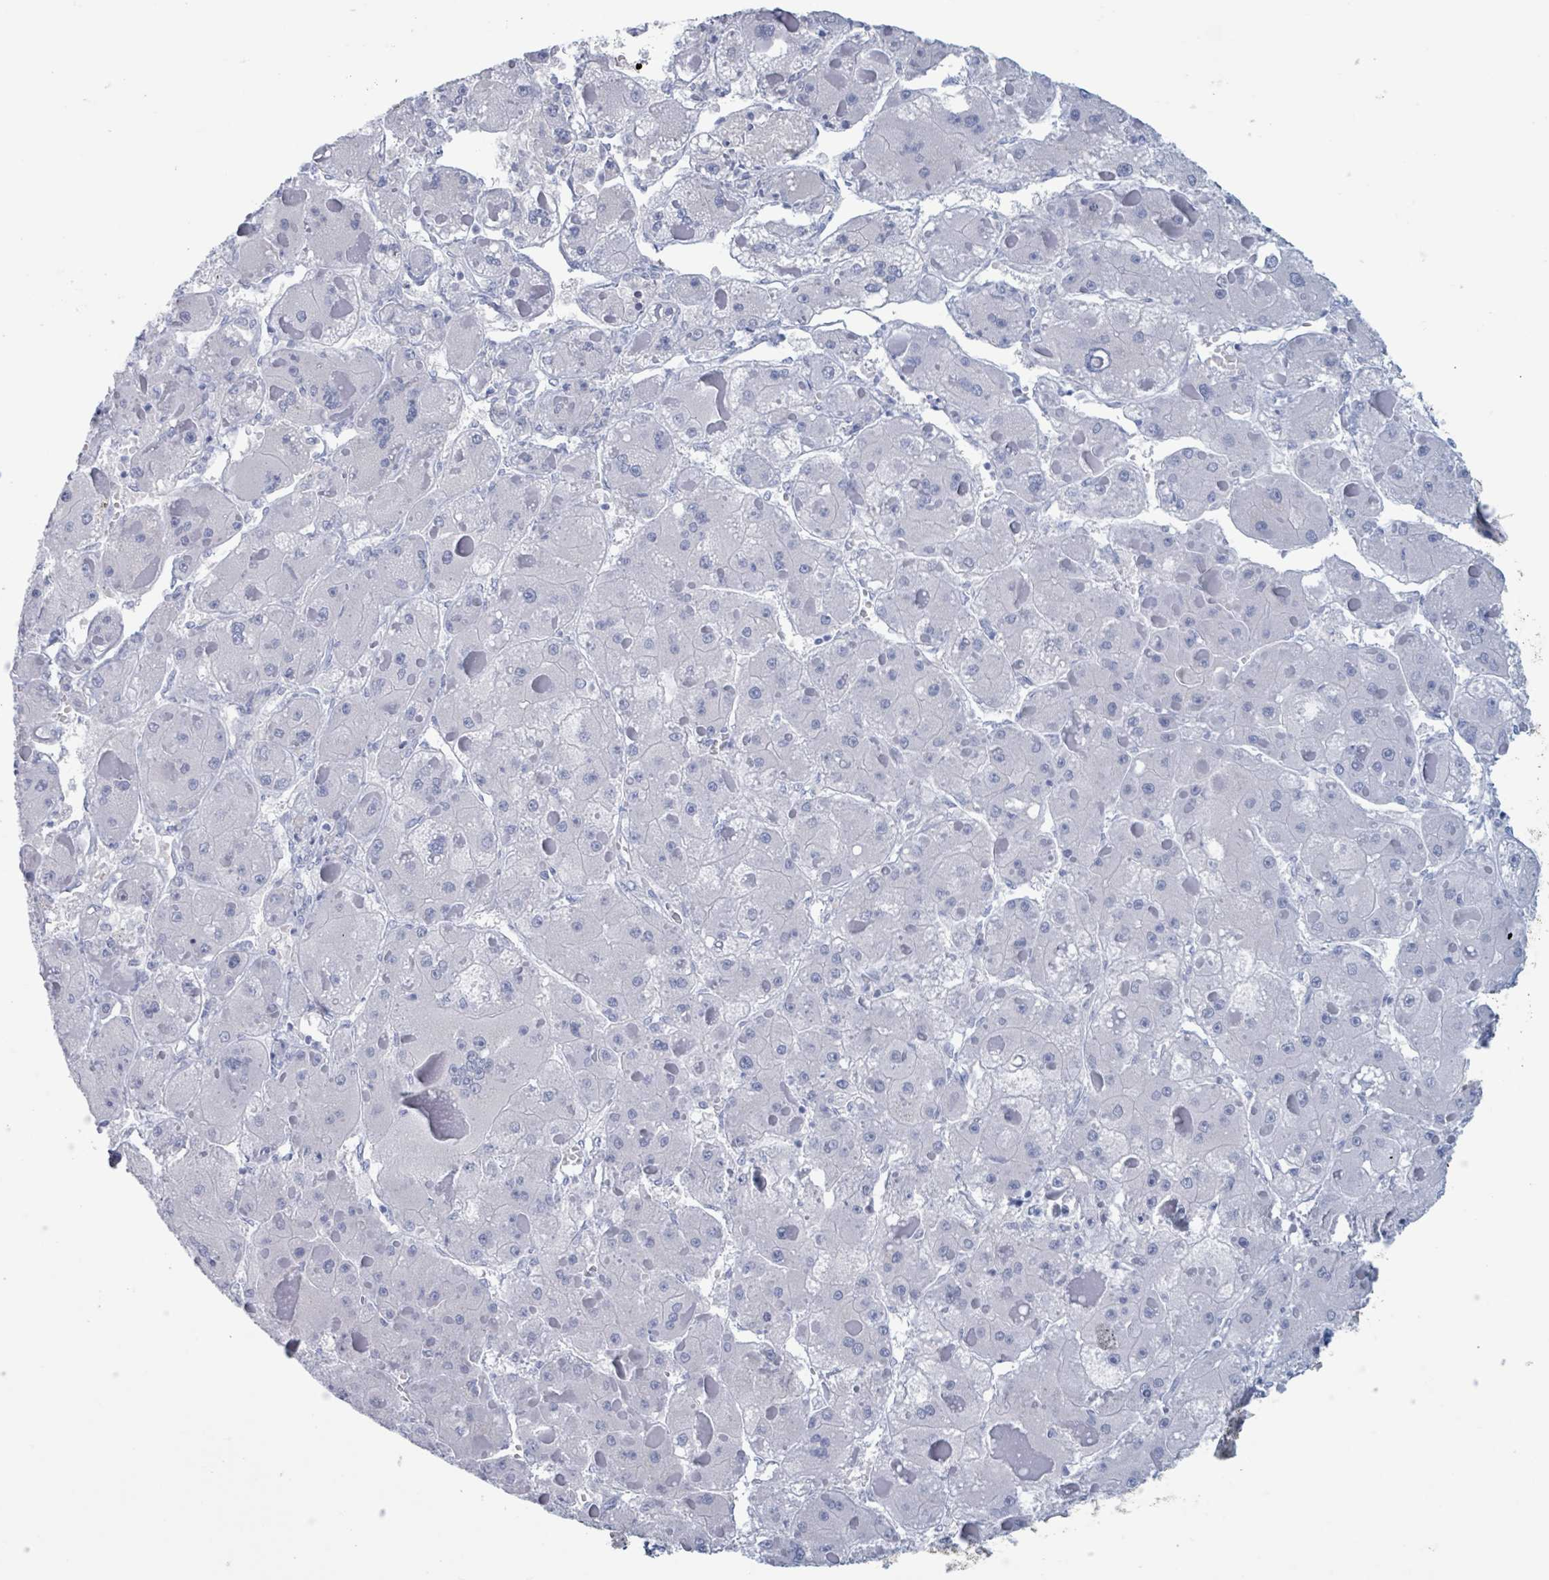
{"staining": {"intensity": "negative", "quantity": "none", "location": "none"}, "tissue": "liver cancer", "cell_type": "Tumor cells", "image_type": "cancer", "snomed": [{"axis": "morphology", "description": "Carcinoma, Hepatocellular, NOS"}, {"axis": "topography", "description": "Liver"}], "caption": "Immunohistochemical staining of human liver cancer displays no significant expression in tumor cells. (Stains: DAB (3,3'-diaminobenzidine) immunohistochemistry with hematoxylin counter stain, Microscopy: brightfield microscopy at high magnification).", "gene": "KLK4", "patient": {"sex": "female", "age": 73}}